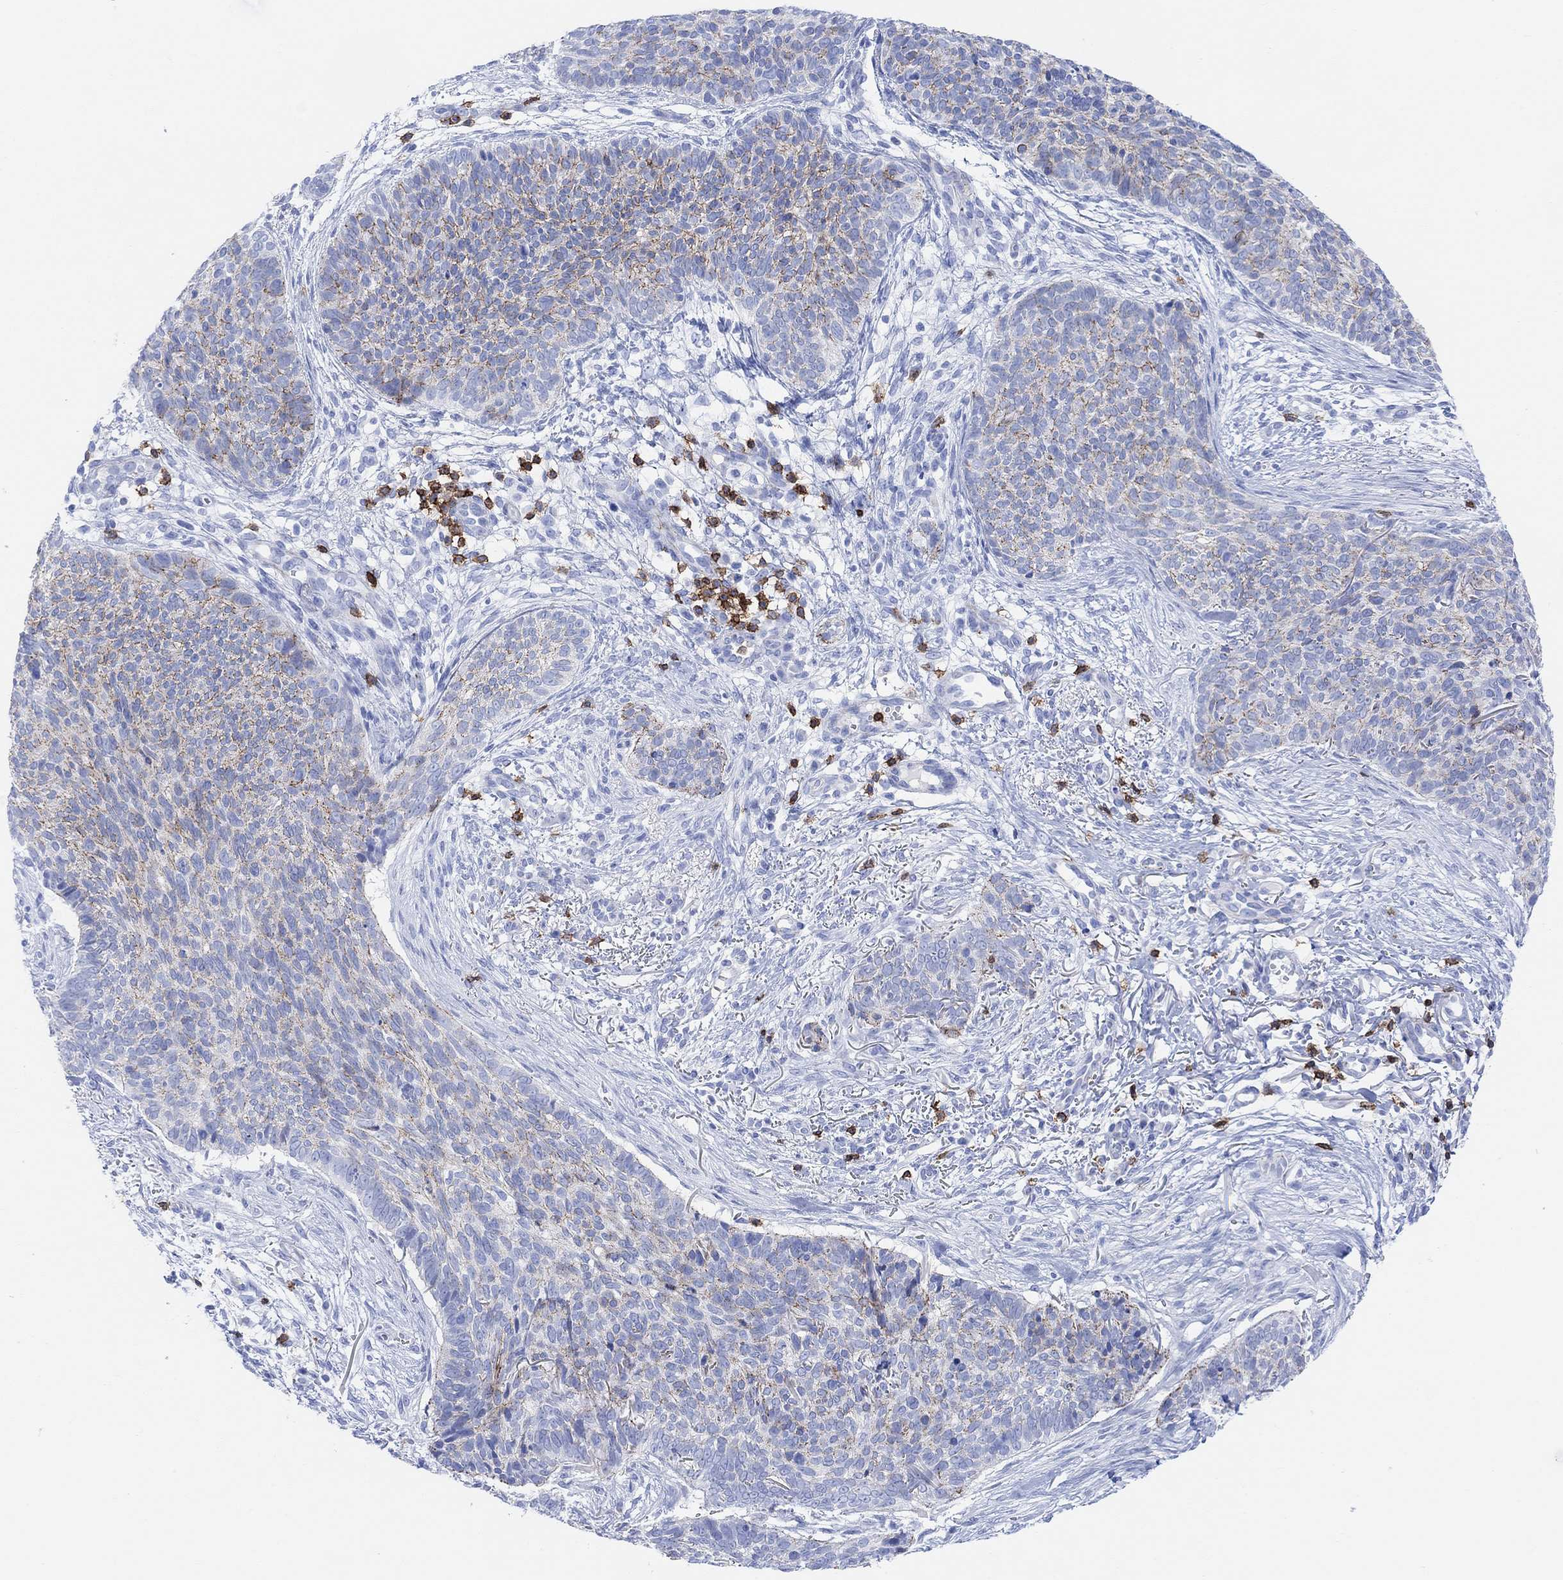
{"staining": {"intensity": "moderate", "quantity": "25%-75%", "location": "cytoplasmic/membranous"}, "tissue": "skin cancer", "cell_type": "Tumor cells", "image_type": "cancer", "snomed": [{"axis": "morphology", "description": "Basal cell carcinoma"}, {"axis": "topography", "description": "Skin"}], "caption": "Moderate cytoplasmic/membranous protein staining is appreciated in about 25%-75% of tumor cells in skin cancer.", "gene": "GPR65", "patient": {"sex": "male", "age": 64}}